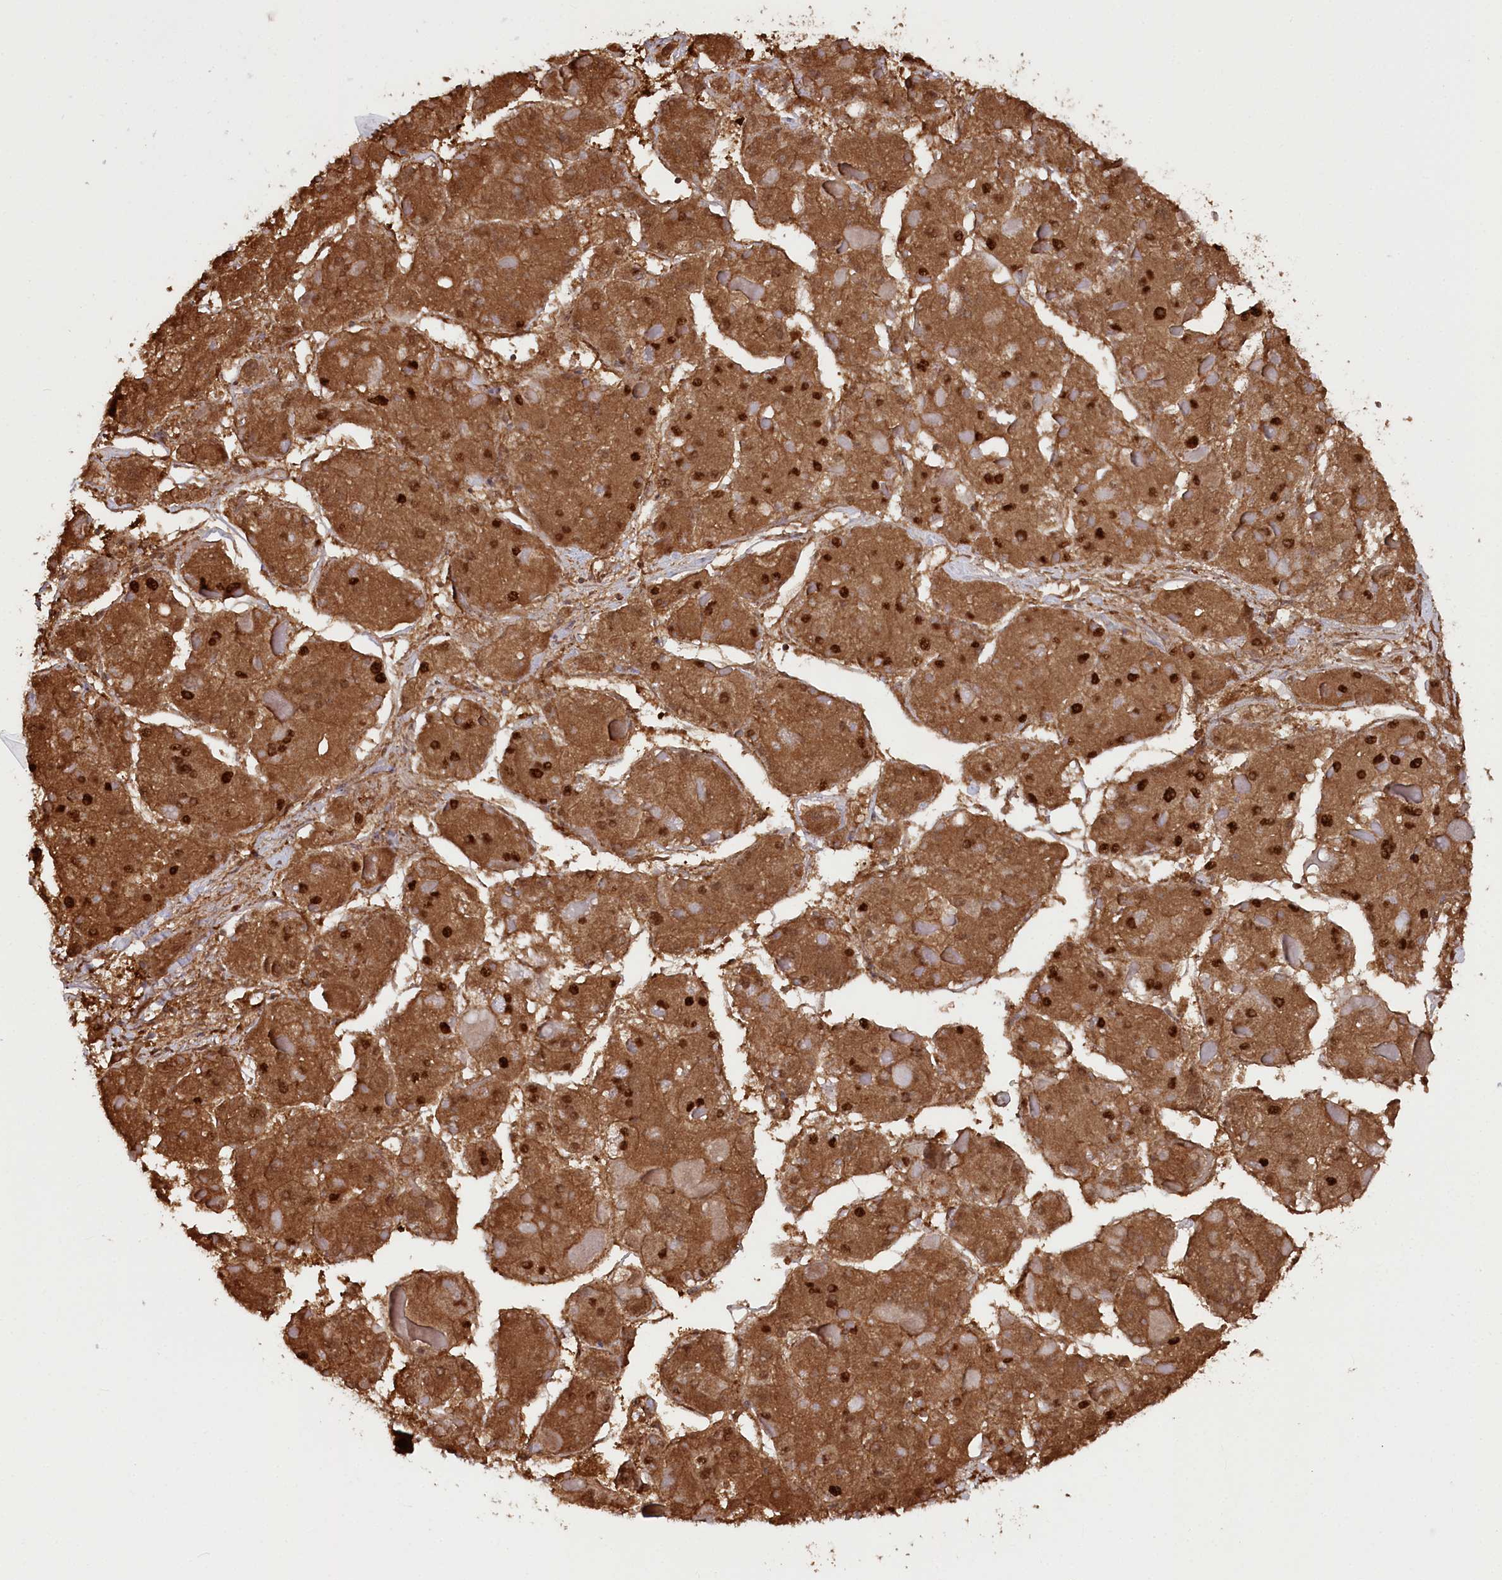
{"staining": {"intensity": "strong", "quantity": ">75%", "location": "cytoplasmic/membranous,nuclear"}, "tissue": "liver cancer", "cell_type": "Tumor cells", "image_type": "cancer", "snomed": [{"axis": "morphology", "description": "Carcinoma, Hepatocellular, NOS"}, {"axis": "topography", "description": "Liver"}], "caption": "DAB immunohistochemical staining of human liver cancer demonstrates strong cytoplasmic/membranous and nuclear protein positivity in about >75% of tumor cells.", "gene": "PSMA1", "patient": {"sex": "female", "age": 73}}